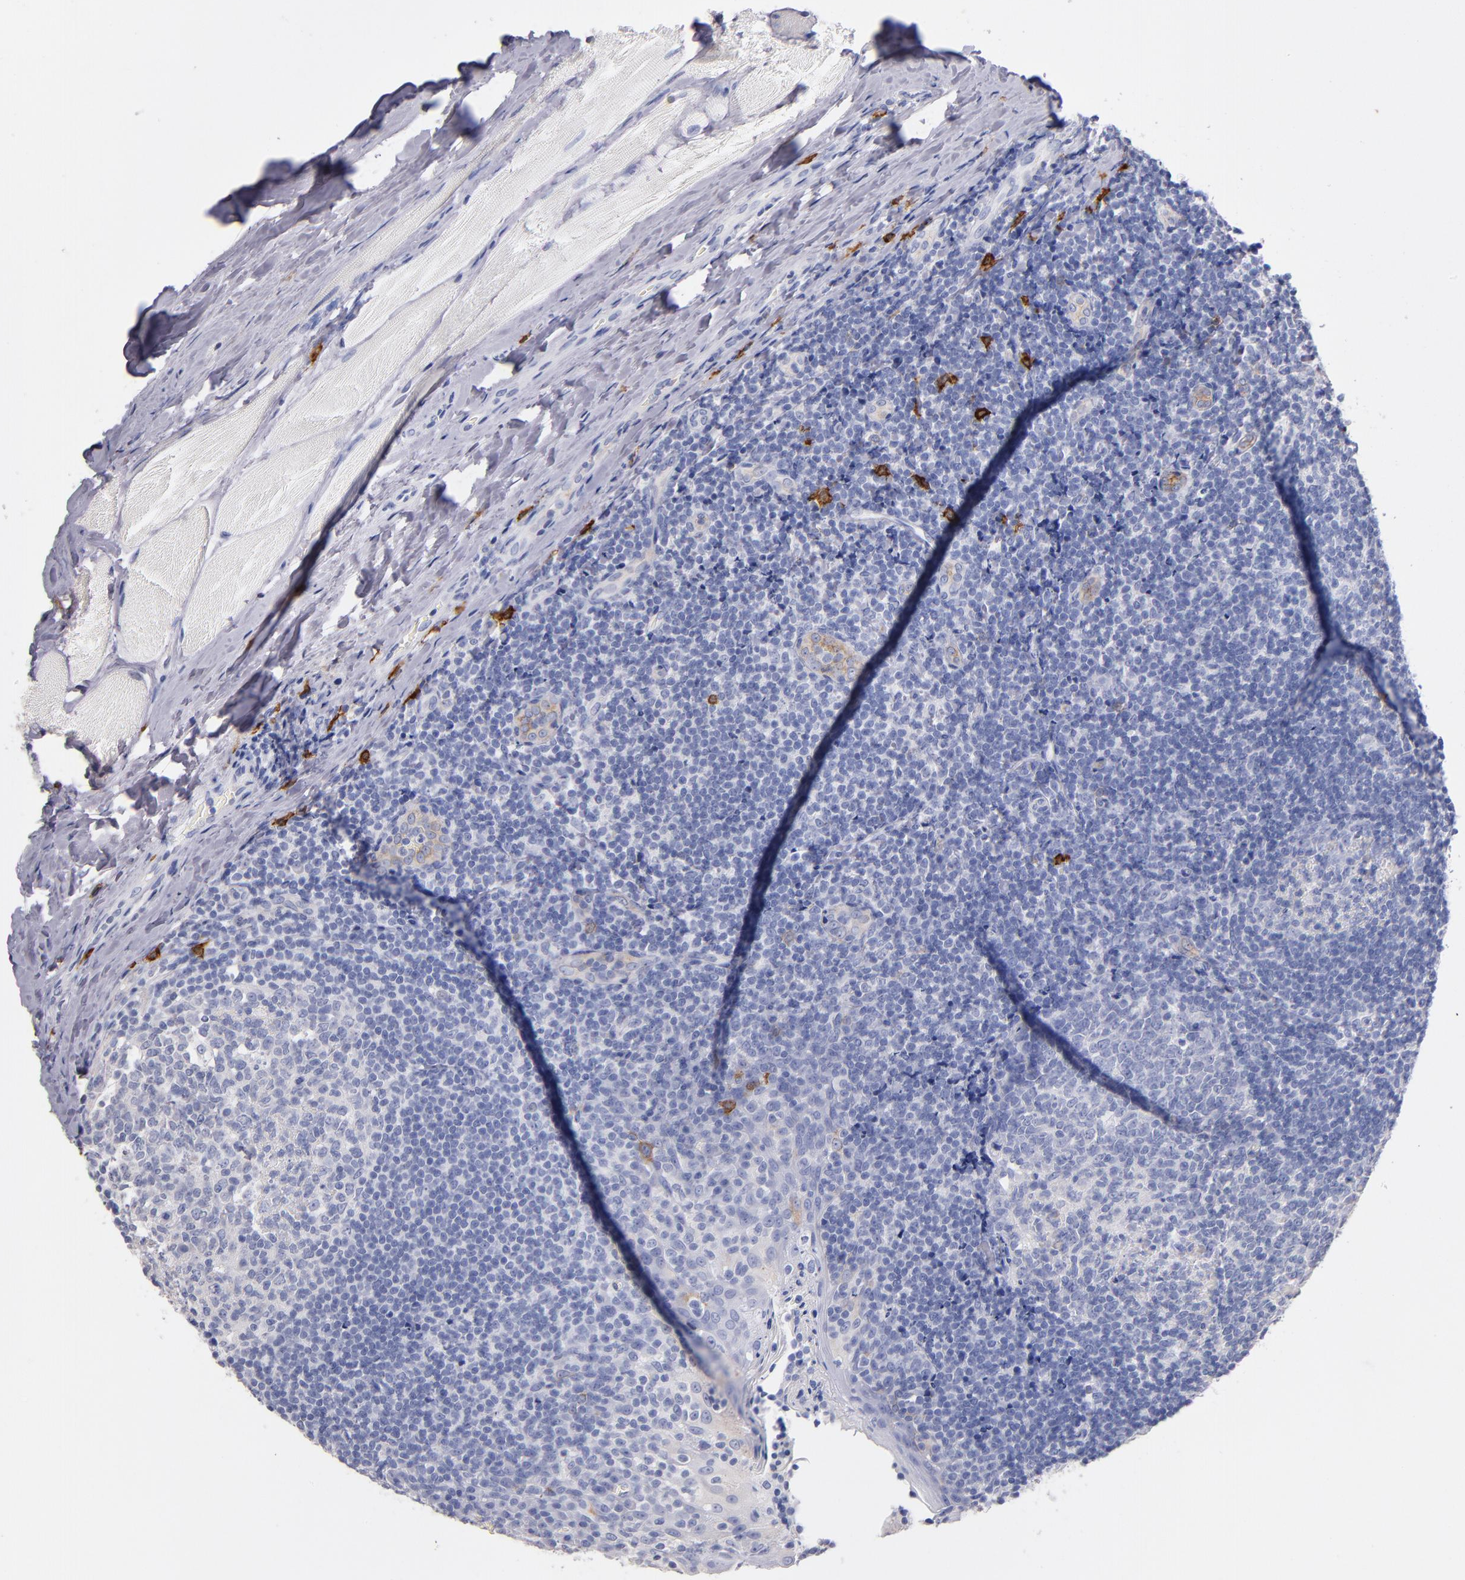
{"staining": {"intensity": "negative", "quantity": "none", "location": "none"}, "tissue": "tonsil", "cell_type": "Germinal center cells", "image_type": "normal", "snomed": [{"axis": "morphology", "description": "Normal tissue, NOS"}, {"axis": "topography", "description": "Tonsil"}], "caption": "Protein analysis of normal tonsil demonstrates no significant staining in germinal center cells. Brightfield microscopy of immunohistochemistry stained with DAB (brown) and hematoxylin (blue), captured at high magnification.", "gene": "KIT", "patient": {"sex": "male", "age": 31}}